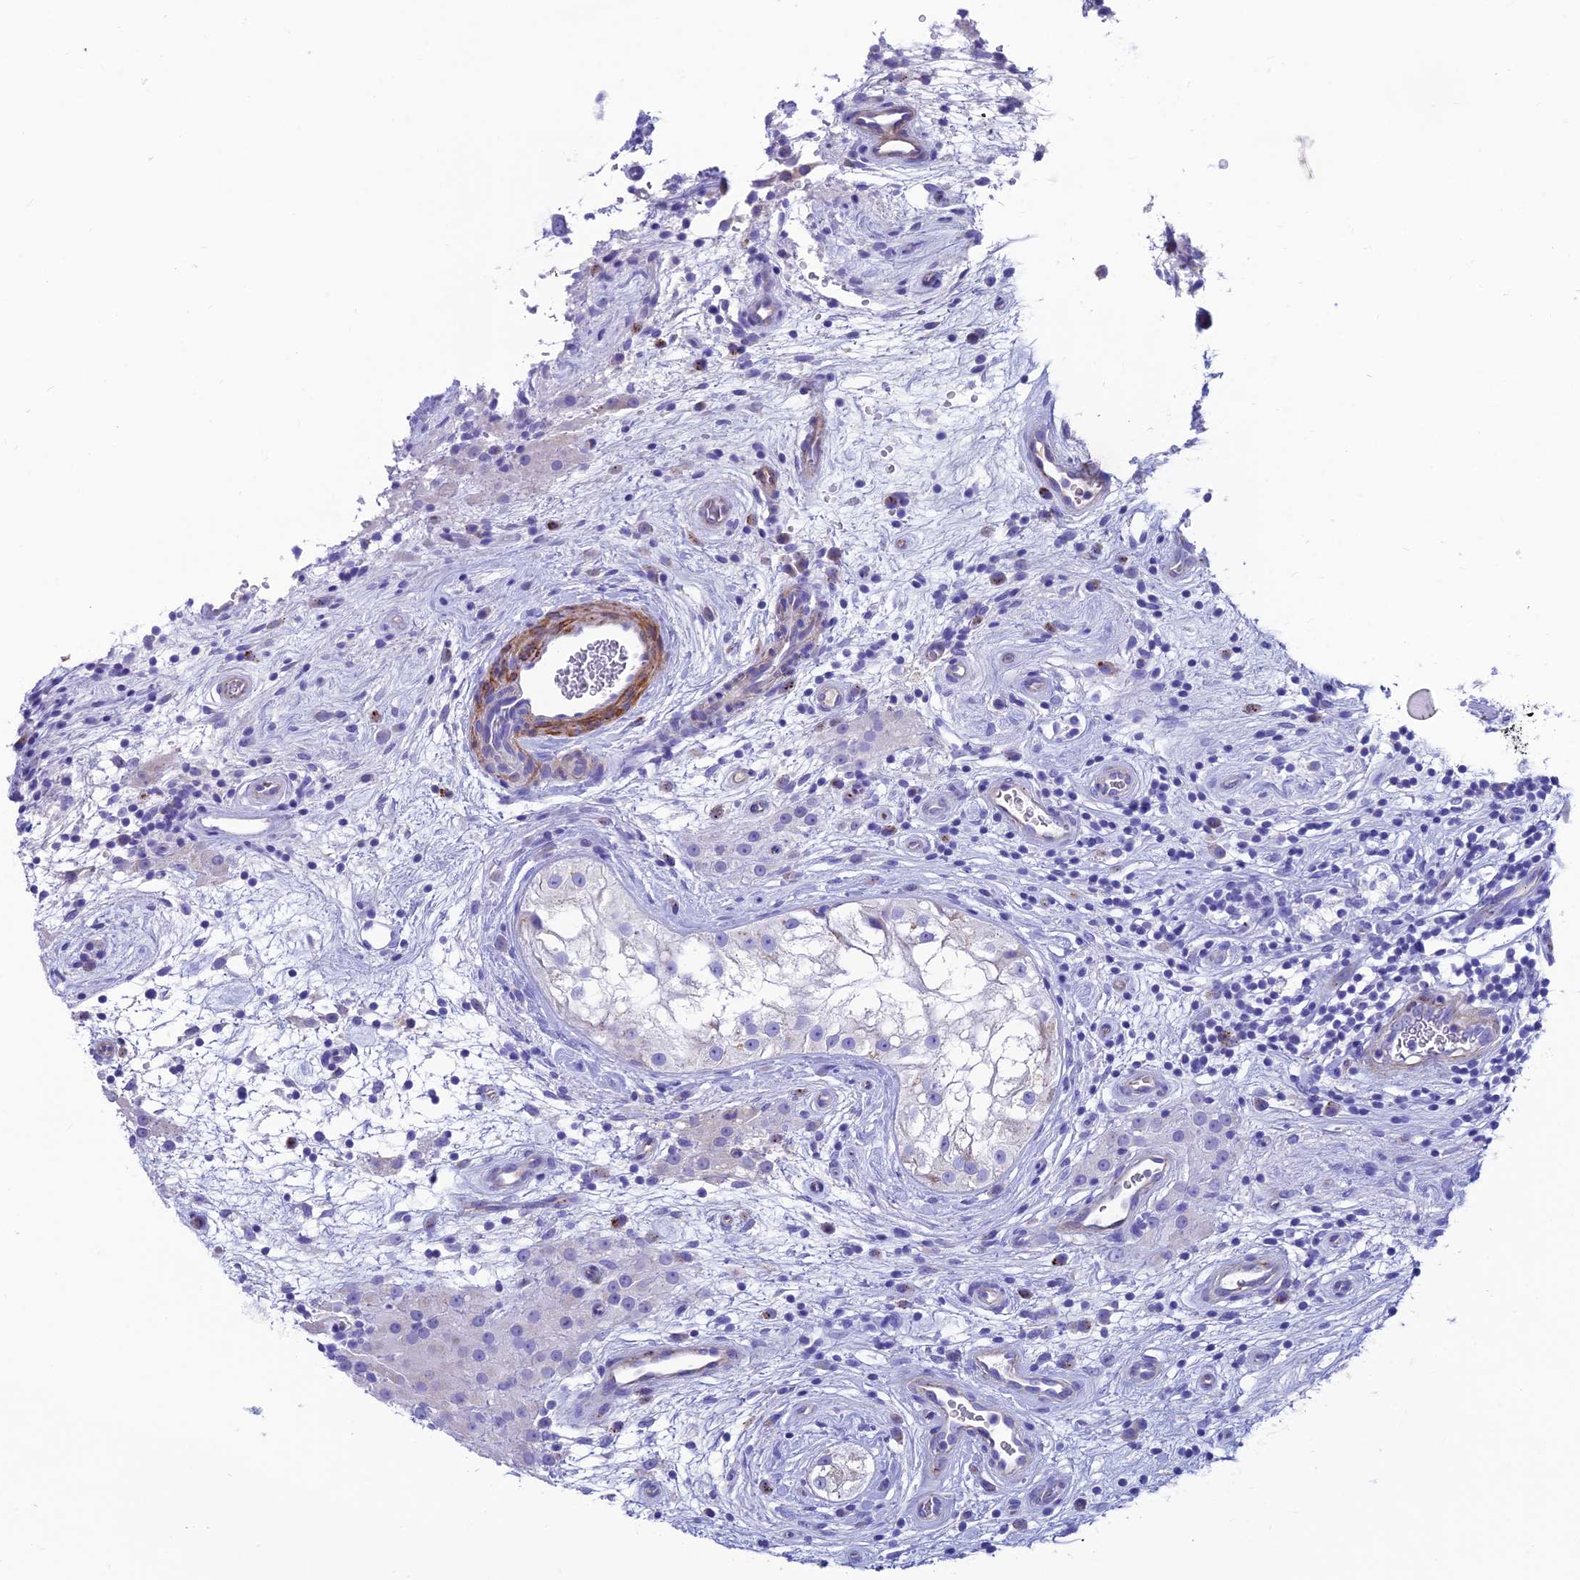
{"staining": {"intensity": "negative", "quantity": "none", "location": "none"}, "tissue": "testis cancer", "cell_type": "Tumor cells", "image_type": "cancer", "snomed": [{"axis": "morphology", "description": "Seminoma, NOS"}, {"axis": "topography", "description": "Testis"}], "caption": "Immunohistochemistry of seminoma (testis) displays no positivity in tumor cells.", "gene": "GNG11", "patient": {"sex": "male", "age": 49}}